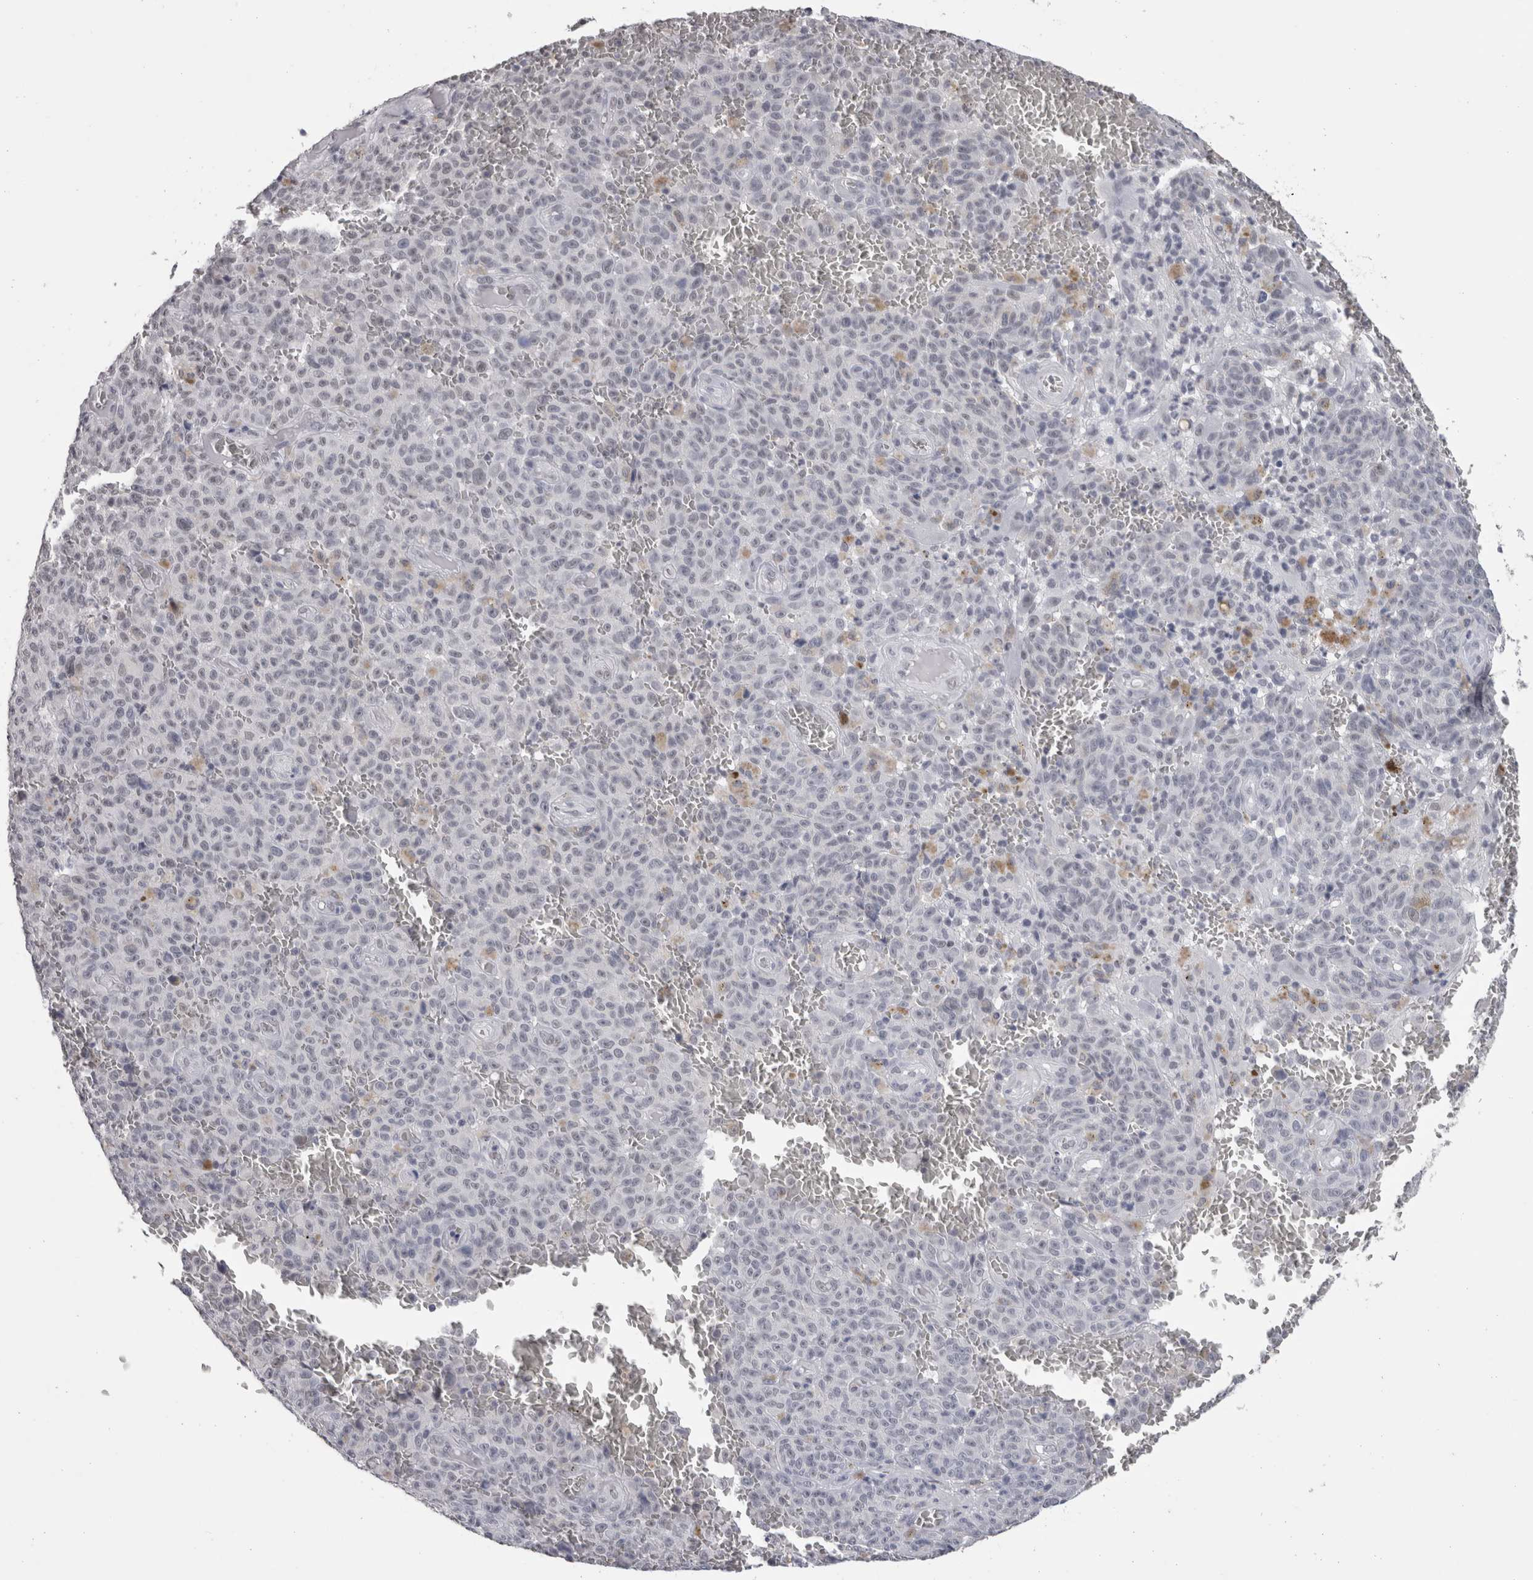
{"staining": {"intensity": "weak", "quantity": "<25%", "location": "nuclear"}, "tissue": "melanoma", "cell_type": "Tumor cells", "image_type": "cancer", "snomed": [{"axis": "morphology", "description": "Malignant melanoma, NOS"}, {"axis": "topography", "description": "Skin"}], "caption": "This is an immunohistochemistry (IHC) image of human melanoma. There is no staining in tumor cells.", "gene": "DDX17", "patient": {"sex": "female", "age": 82}}